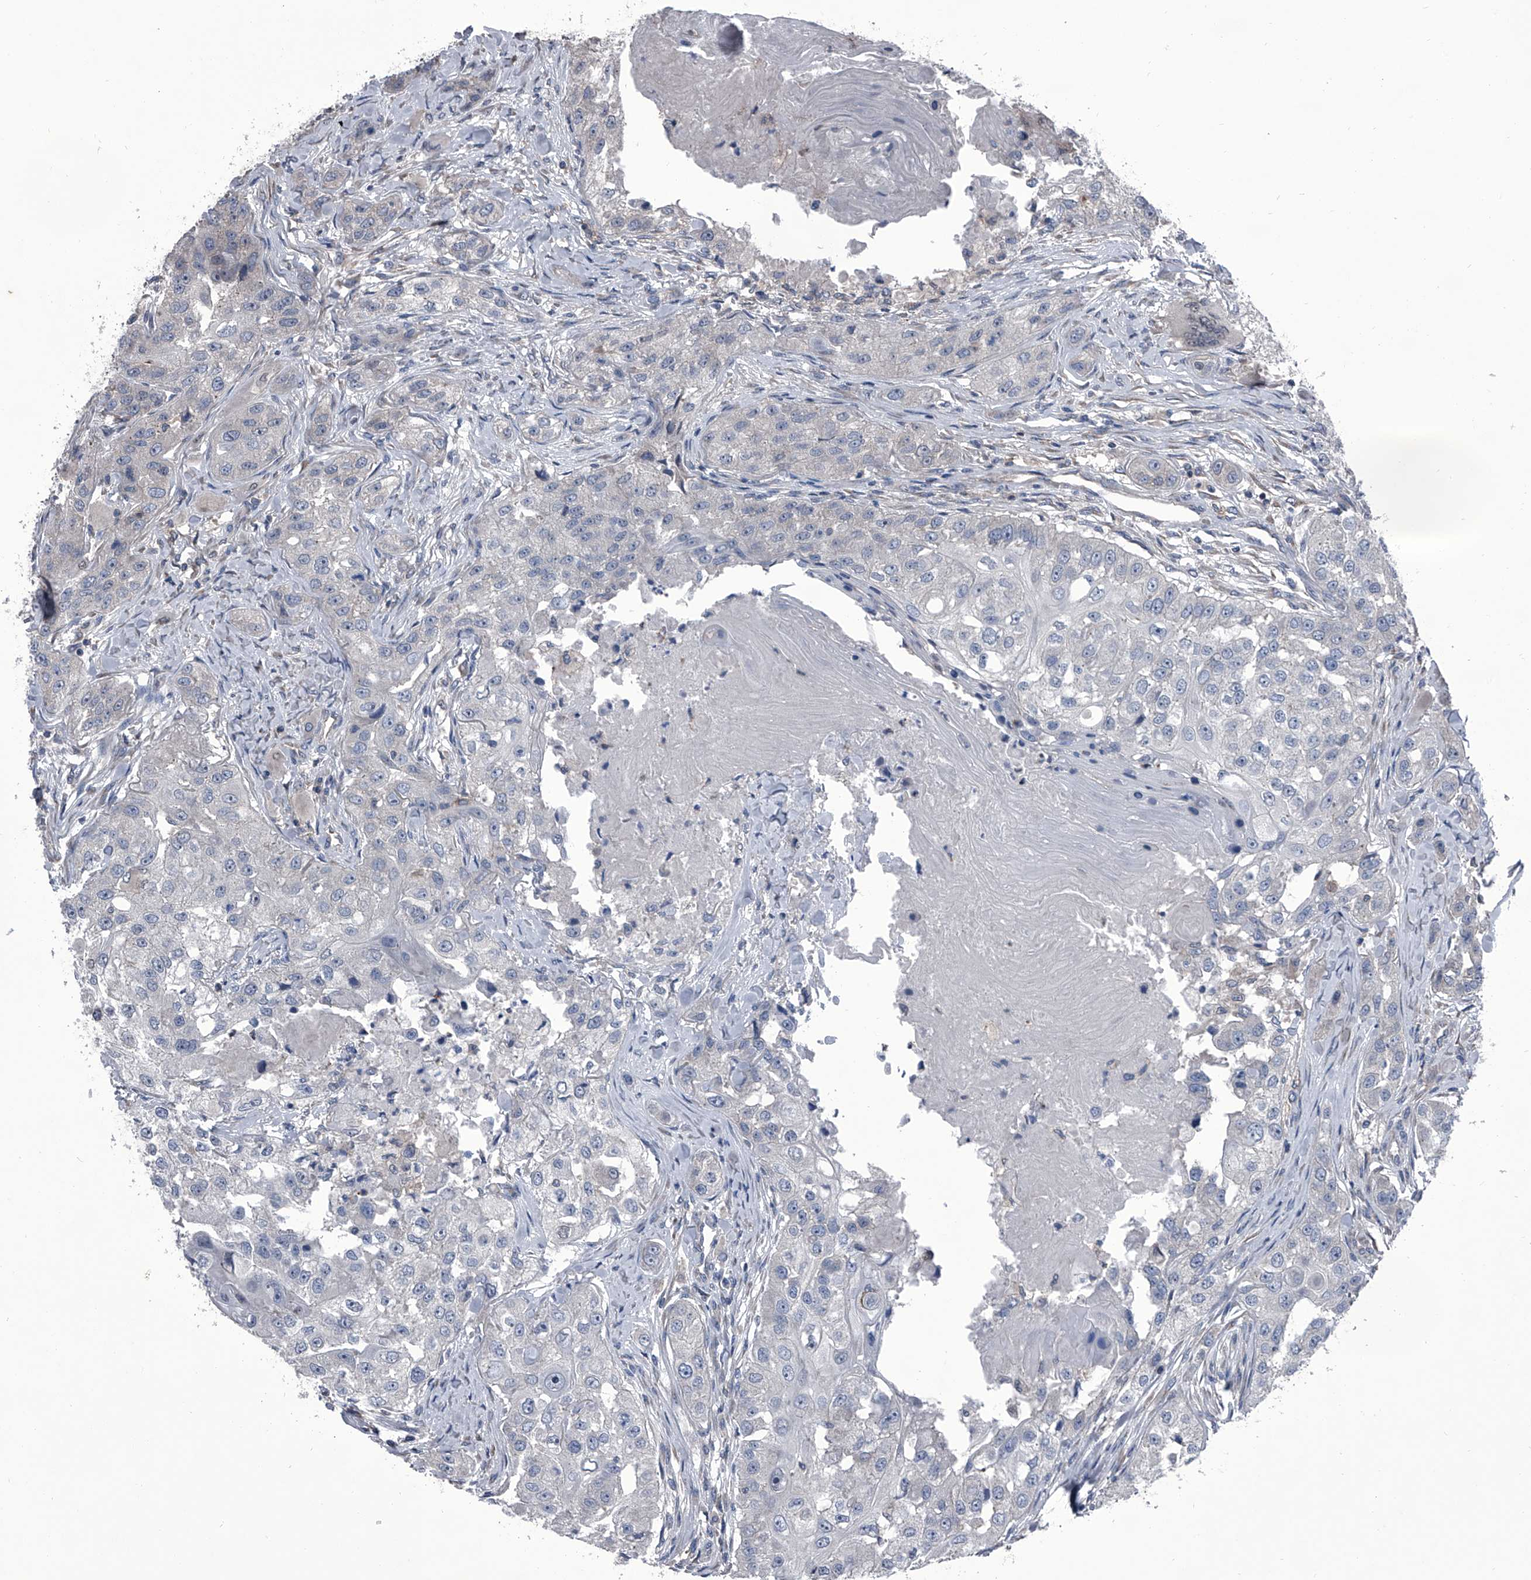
{"staining": {"intensity": "negative", "quantity": "none", "location": "none"}, "tissue": "head and neck cancer", "cell_type": "Tumor cells", "image_type": "cancer", "snomed": [{"axis": "morphology", "description": "Normal tissue, NOS"}, {"axis": "morphology", "description": "Squamous cell carcinoma, NOS"}, {"axis": "topography", "description": "Skeletal muscle"}, {"axis": "topography", "description": "Head-Neck"}], "caption": "This micrograph is of head and neck squamous cell carcinoma stained with immunohistochemistry (IHC) to label a protein in brown with the nuclei are counter-stained blue. There is no positivity in tumor cells.", "gene": "PIP5K1A", "patient": {"sex": "male", "age": 51}}